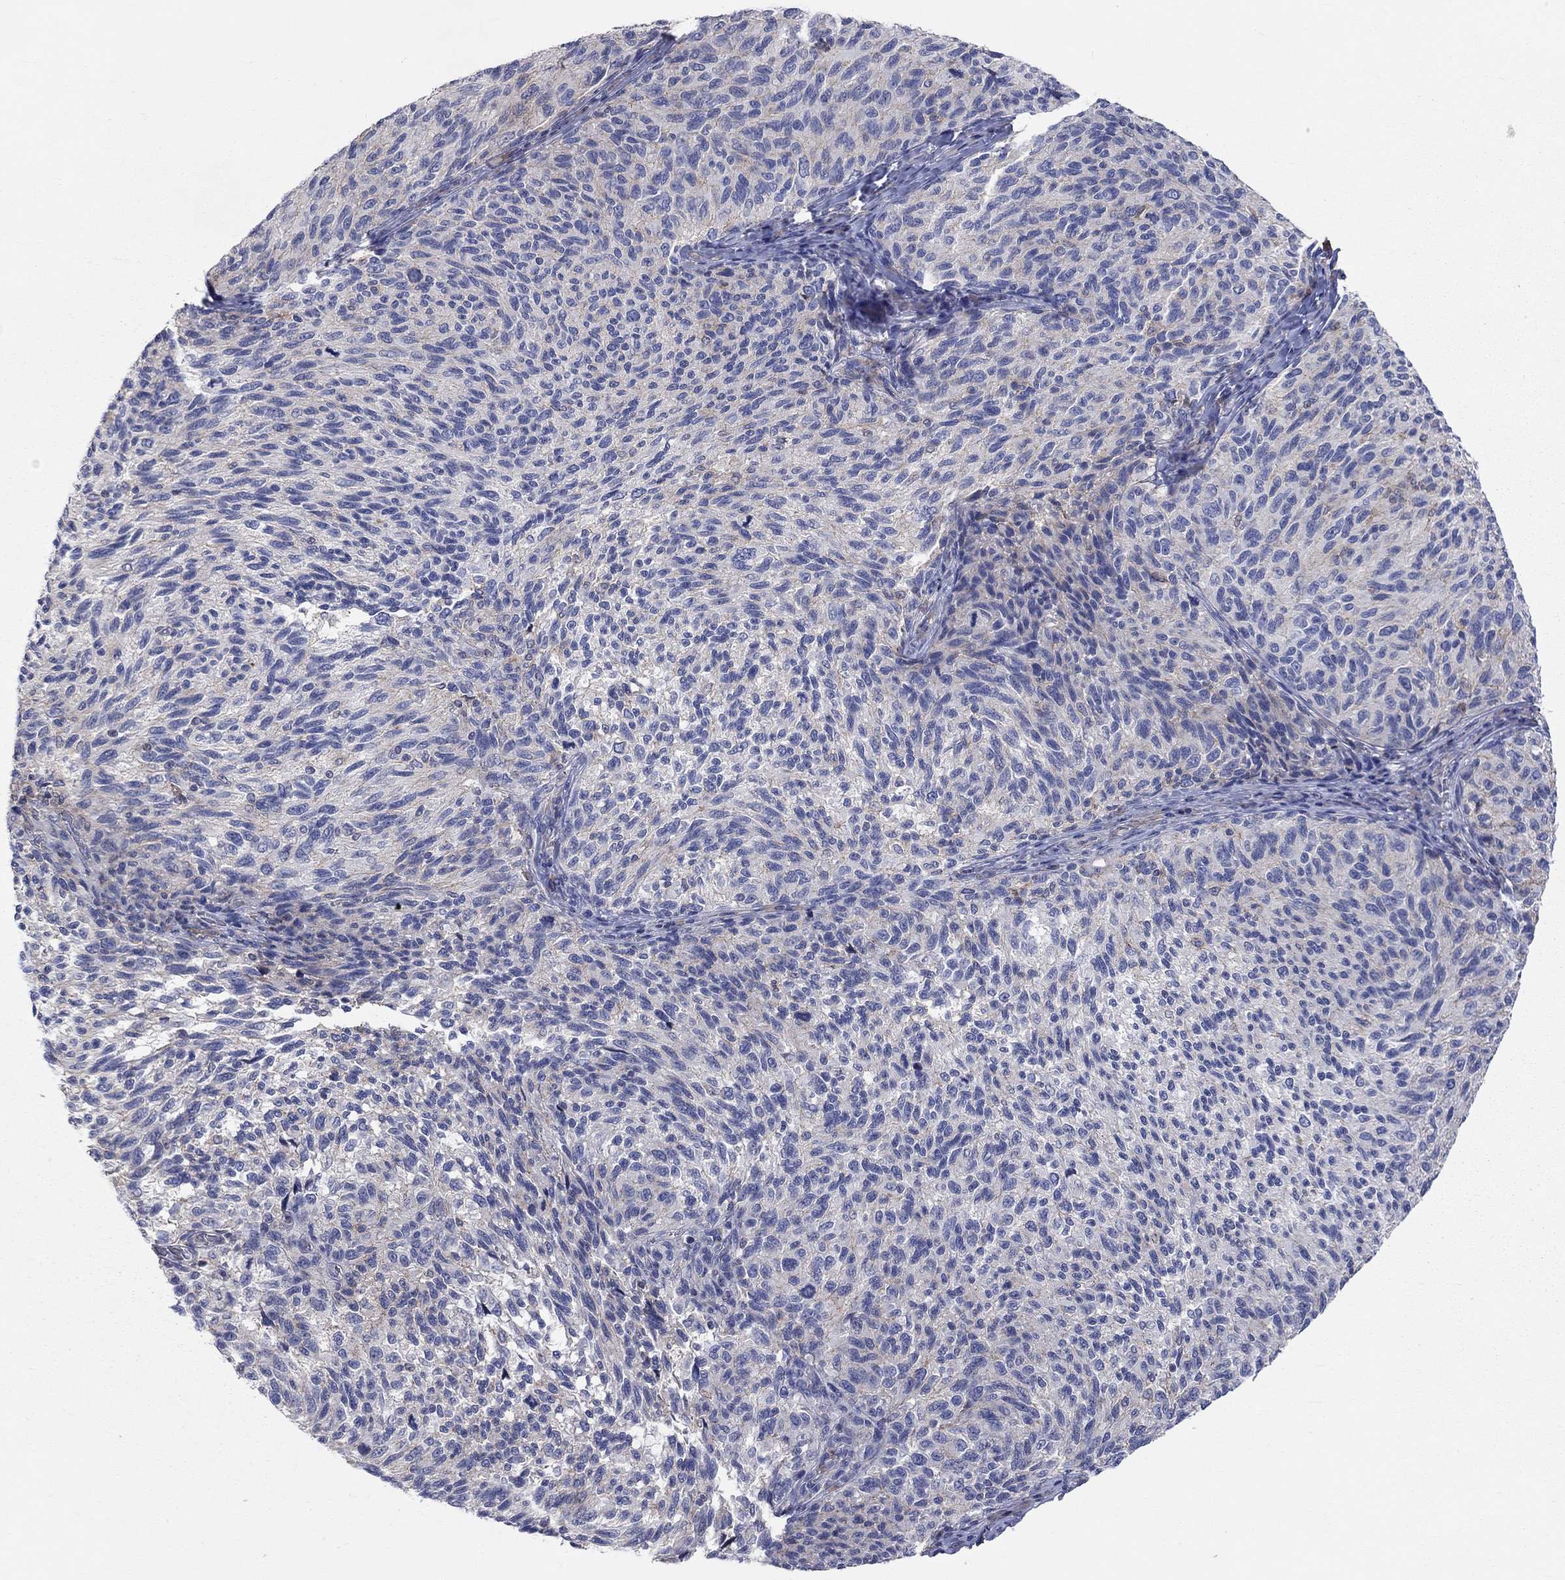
{"staining": {"intensity": "strong", "quantity": "<25%", "location": "cytoplasmic/membranous"}, "tissue": "melanoma", "cell_type": "Tumor cells", "image_type": "cancer", "snomed": [{"axis": "morphology", "description": "Malignant melanoma, NOS"}, {"axis": "topography", "description": "Skin"}], "caption": "Protein staining of melanoma tissue exhibits strong cytoplasmic/membranous positivity in about <25% of tumor cells.", "gene": "PCDHGA10", "patient": {"sex": "female", "age": 73}}